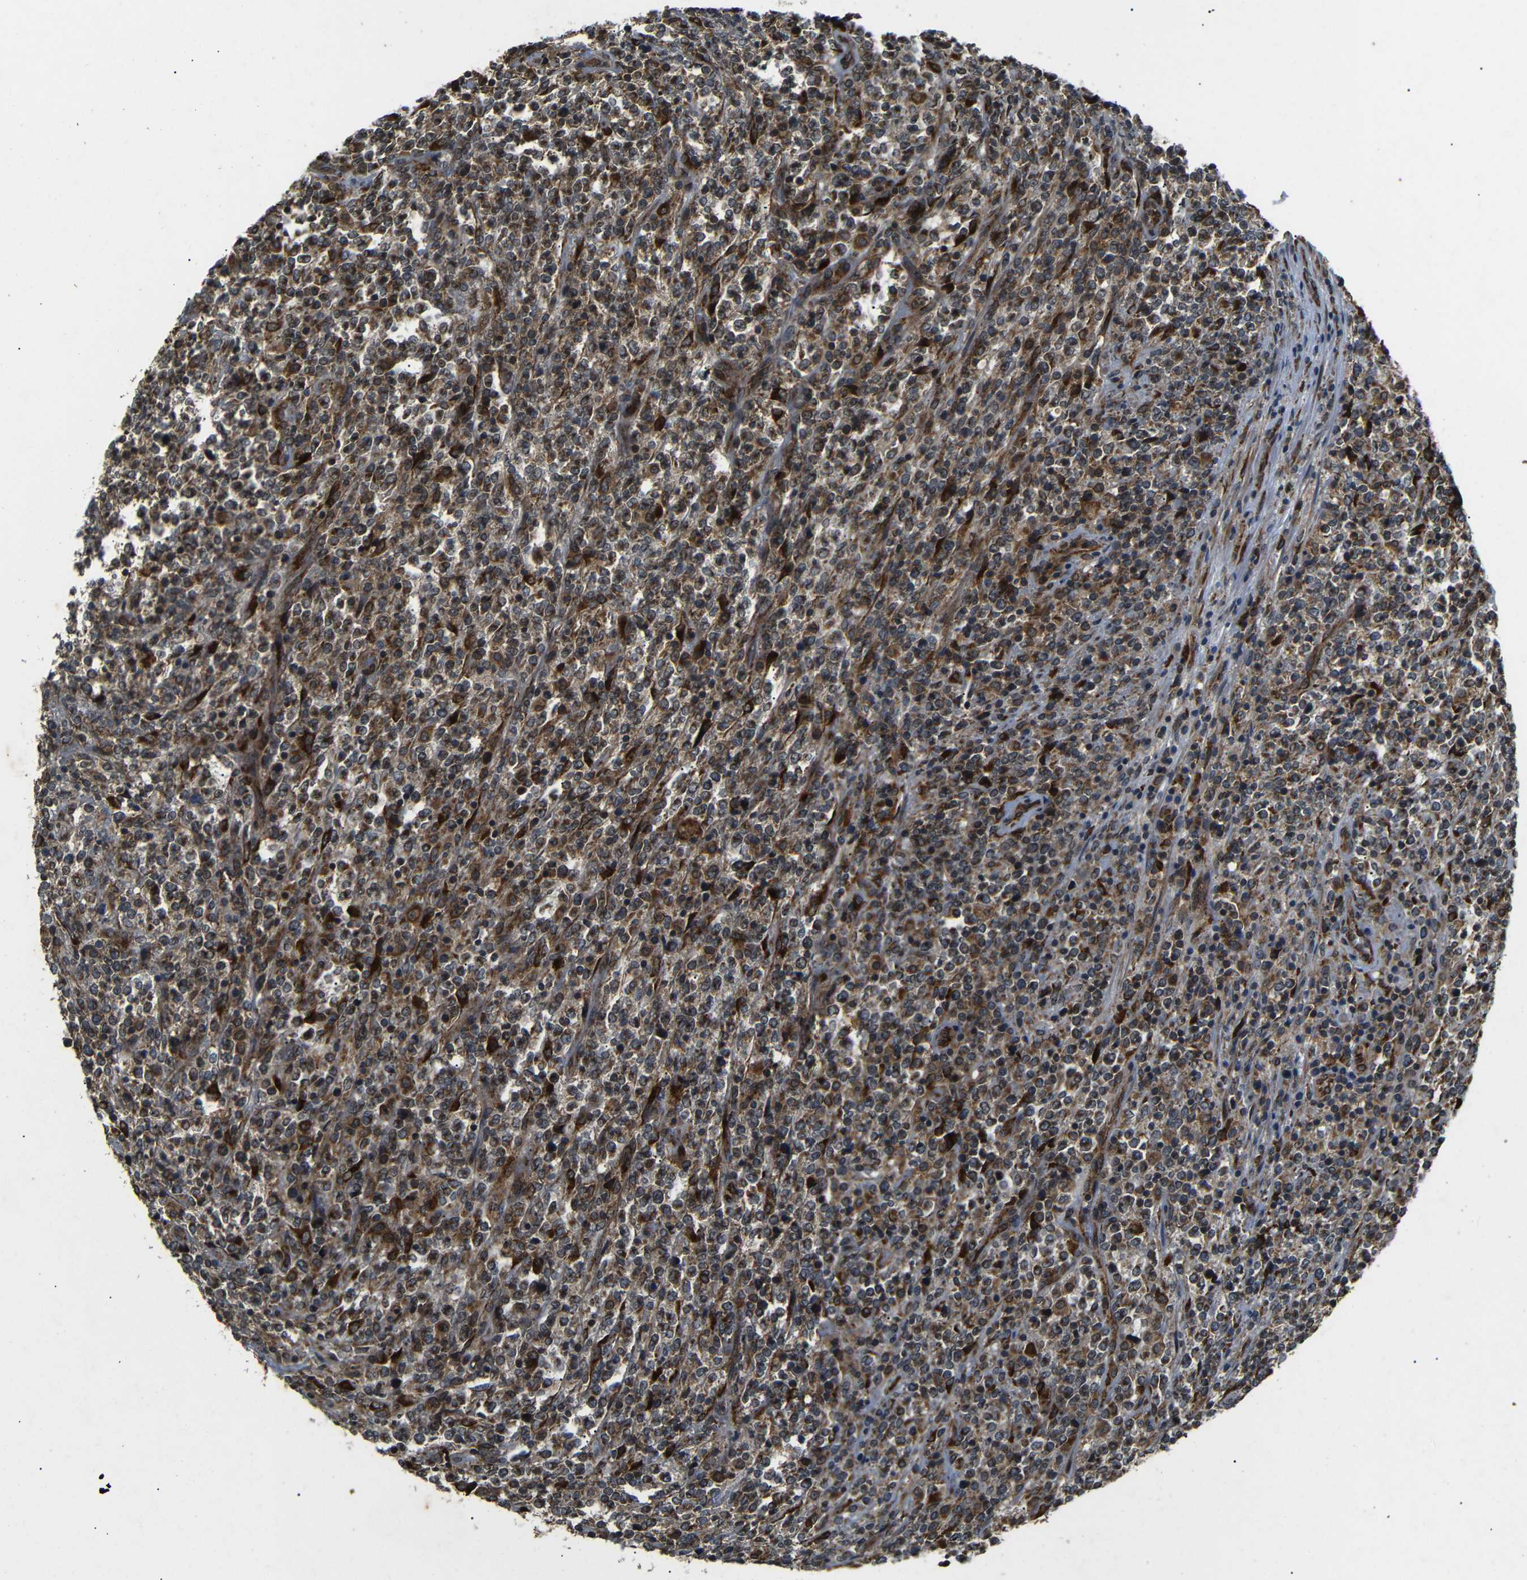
{"staining": {"intensity": "moderate", "quantity": ">75%", "location": "cytoplasmic/membranous"}, "tissue": "lymphoma", "cell_type": "Tumor cells", "image_type": "cancer", "snomed": [{"axis": "morphology", "description": "Malignant lymphoma, non-Hodgkin's type, High grade"}, {"axis": "topography", "description": "Soft tissue"}], "caption": "Tumor cells reveal moderate cytoplasmic/membranous expression in approximately >75% of cells in high-grade malignant lymphoma, non-Hodgkin's type.", "gene": "TRPC1", "patient": {"sex": "male", "age": 18}}